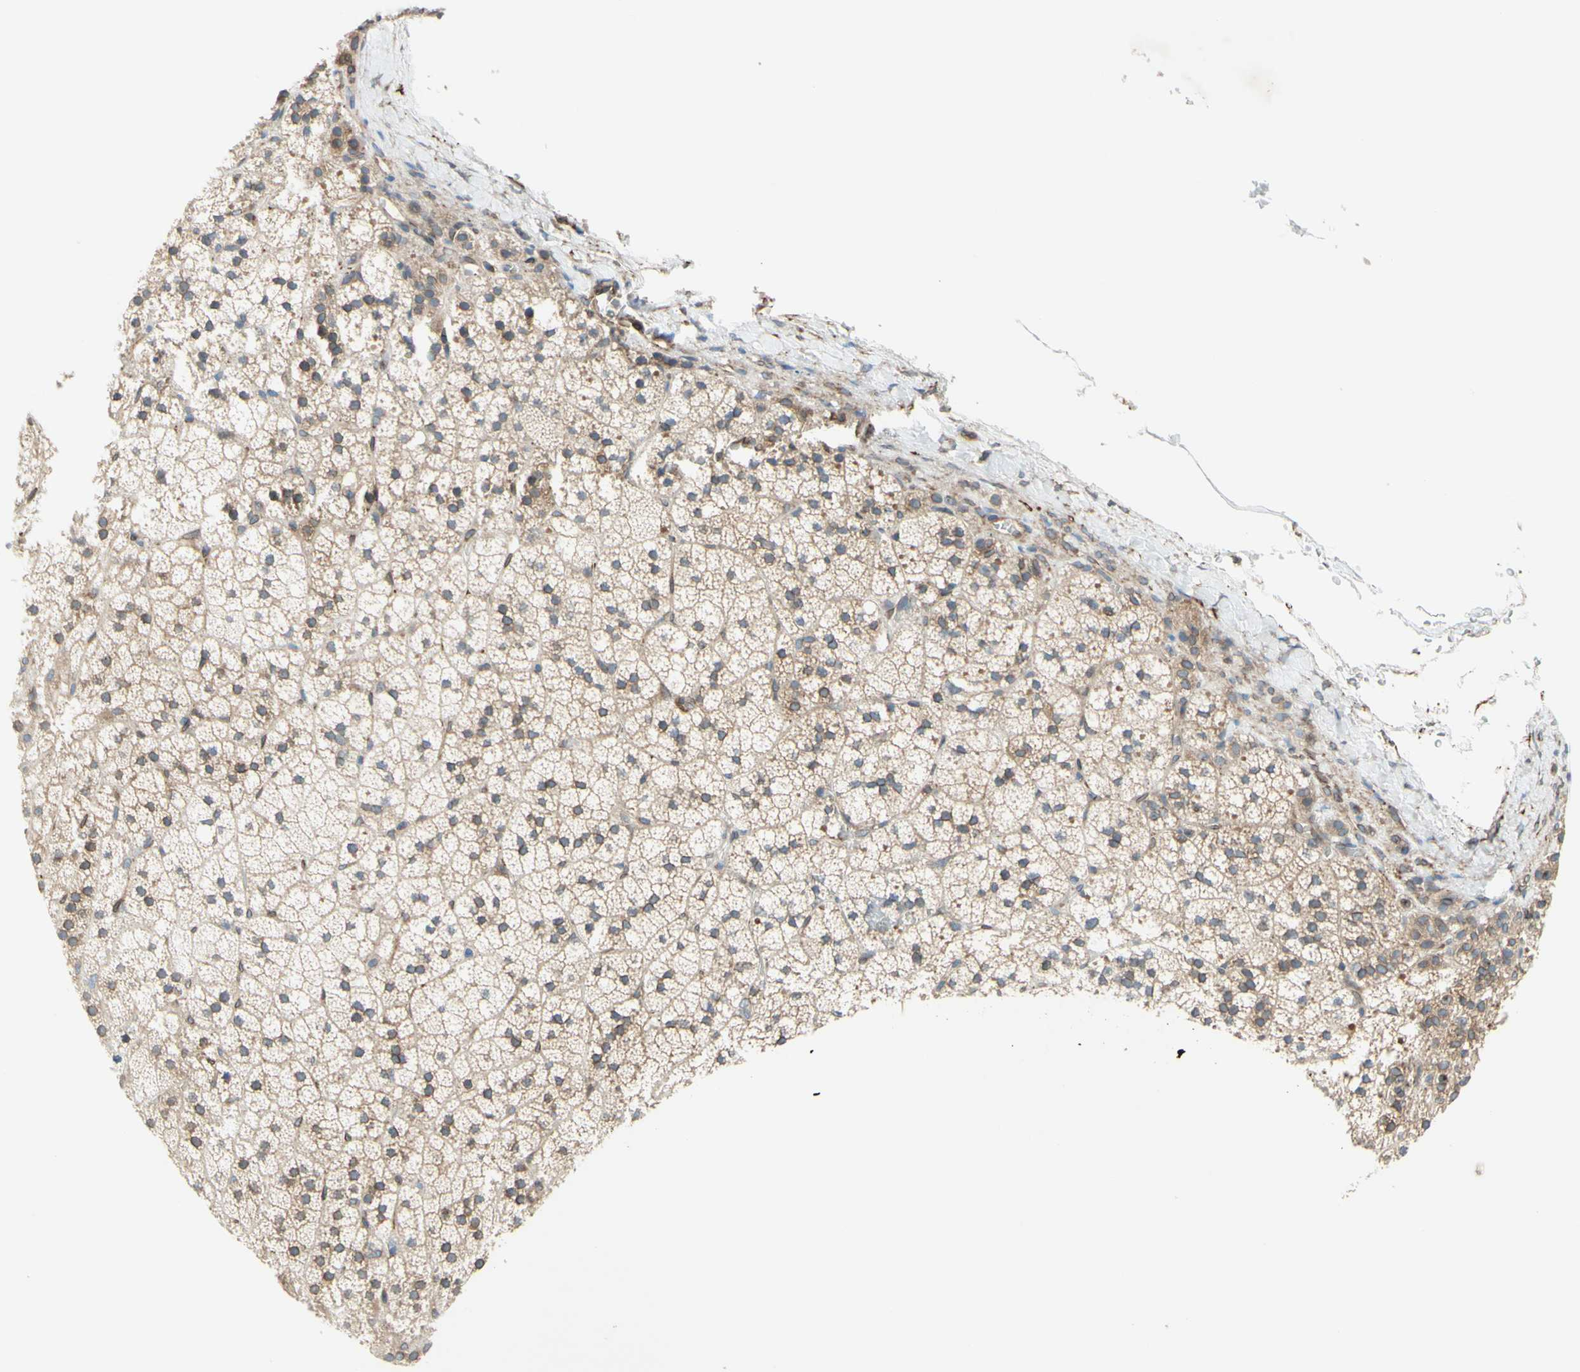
{"staining": {"intensity": "moderate", "quantity": ">75%", "location": "cytoplasmic/membranous,nuclear"}, "tissue": "adrenal gland", "cell_type": "Glandular cells", "image_type": "normal", "snomed": [{"axis": "morphology", "description": "Normal tissue, NOS"}, {"axis": "topography", "description": "Adrenal gland"}], "caption": "Adrenal gland stained with DAB (3,3'-diaminobenzidine) IHC demonstrates medium levels of moderate cytoplasmic/membranous,nuclear expression in approximately >75% of glandular cells.", "gene": "TRAF2", "patient": {"sex": "male", "age": 56}}